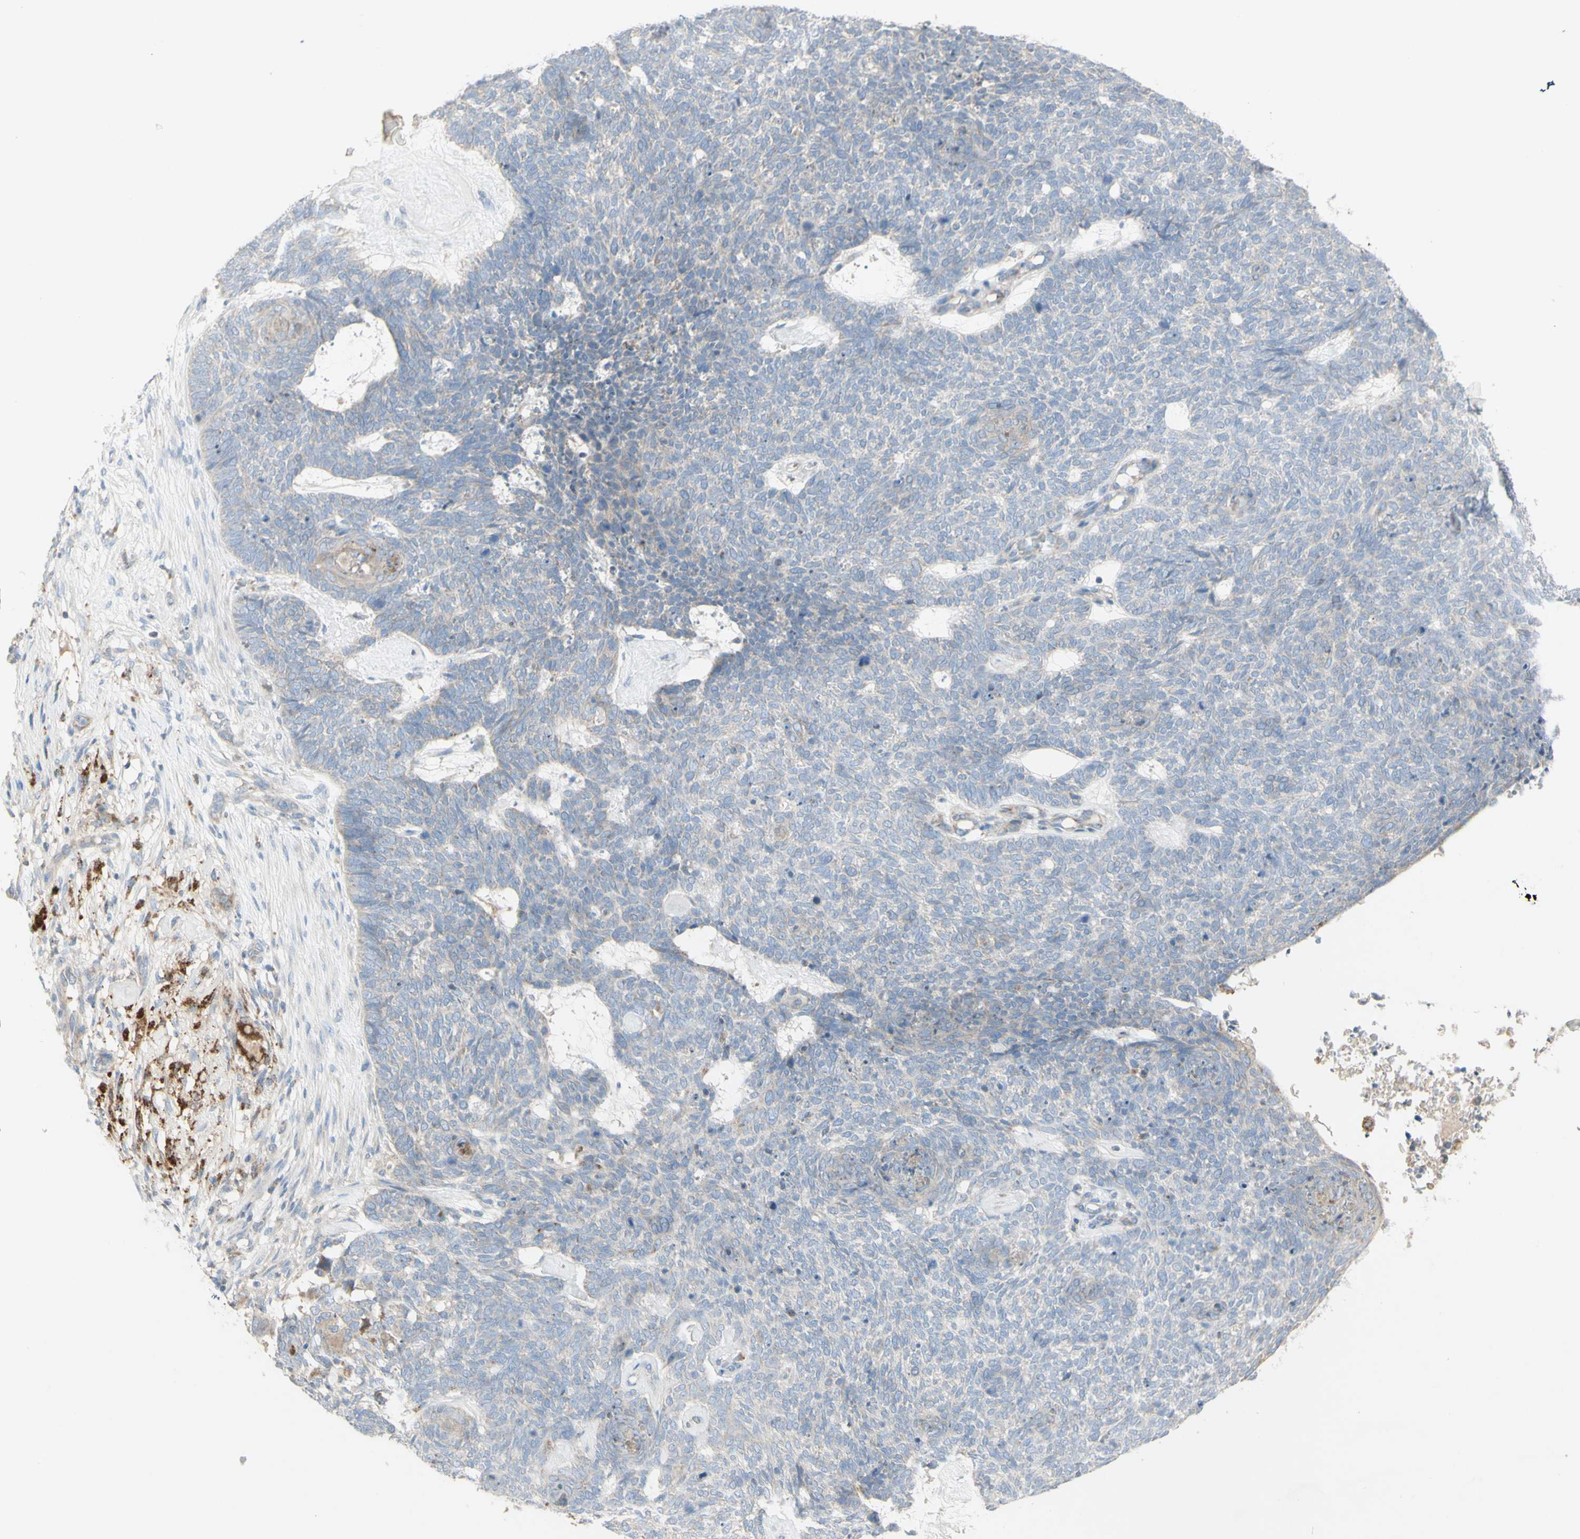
{"staining": {"intensity": "weak", "quantity": "<25%", "location": "cytoplasmic/membranous"}, "tissue": "skin cancer", "cell_type": "Tumor cells", "image_type": "cancer", "snomed": [{"axis": "morphology", "description": "Basal cell carcinoma"}, {"axis": "topography", "description": "Skin"}], "caption": "A histopathology image of human skin cancer is negative for staining in tumor cells.", "gene": "CNTNAP1", "patient": {"sex": "female", "age": 84}}